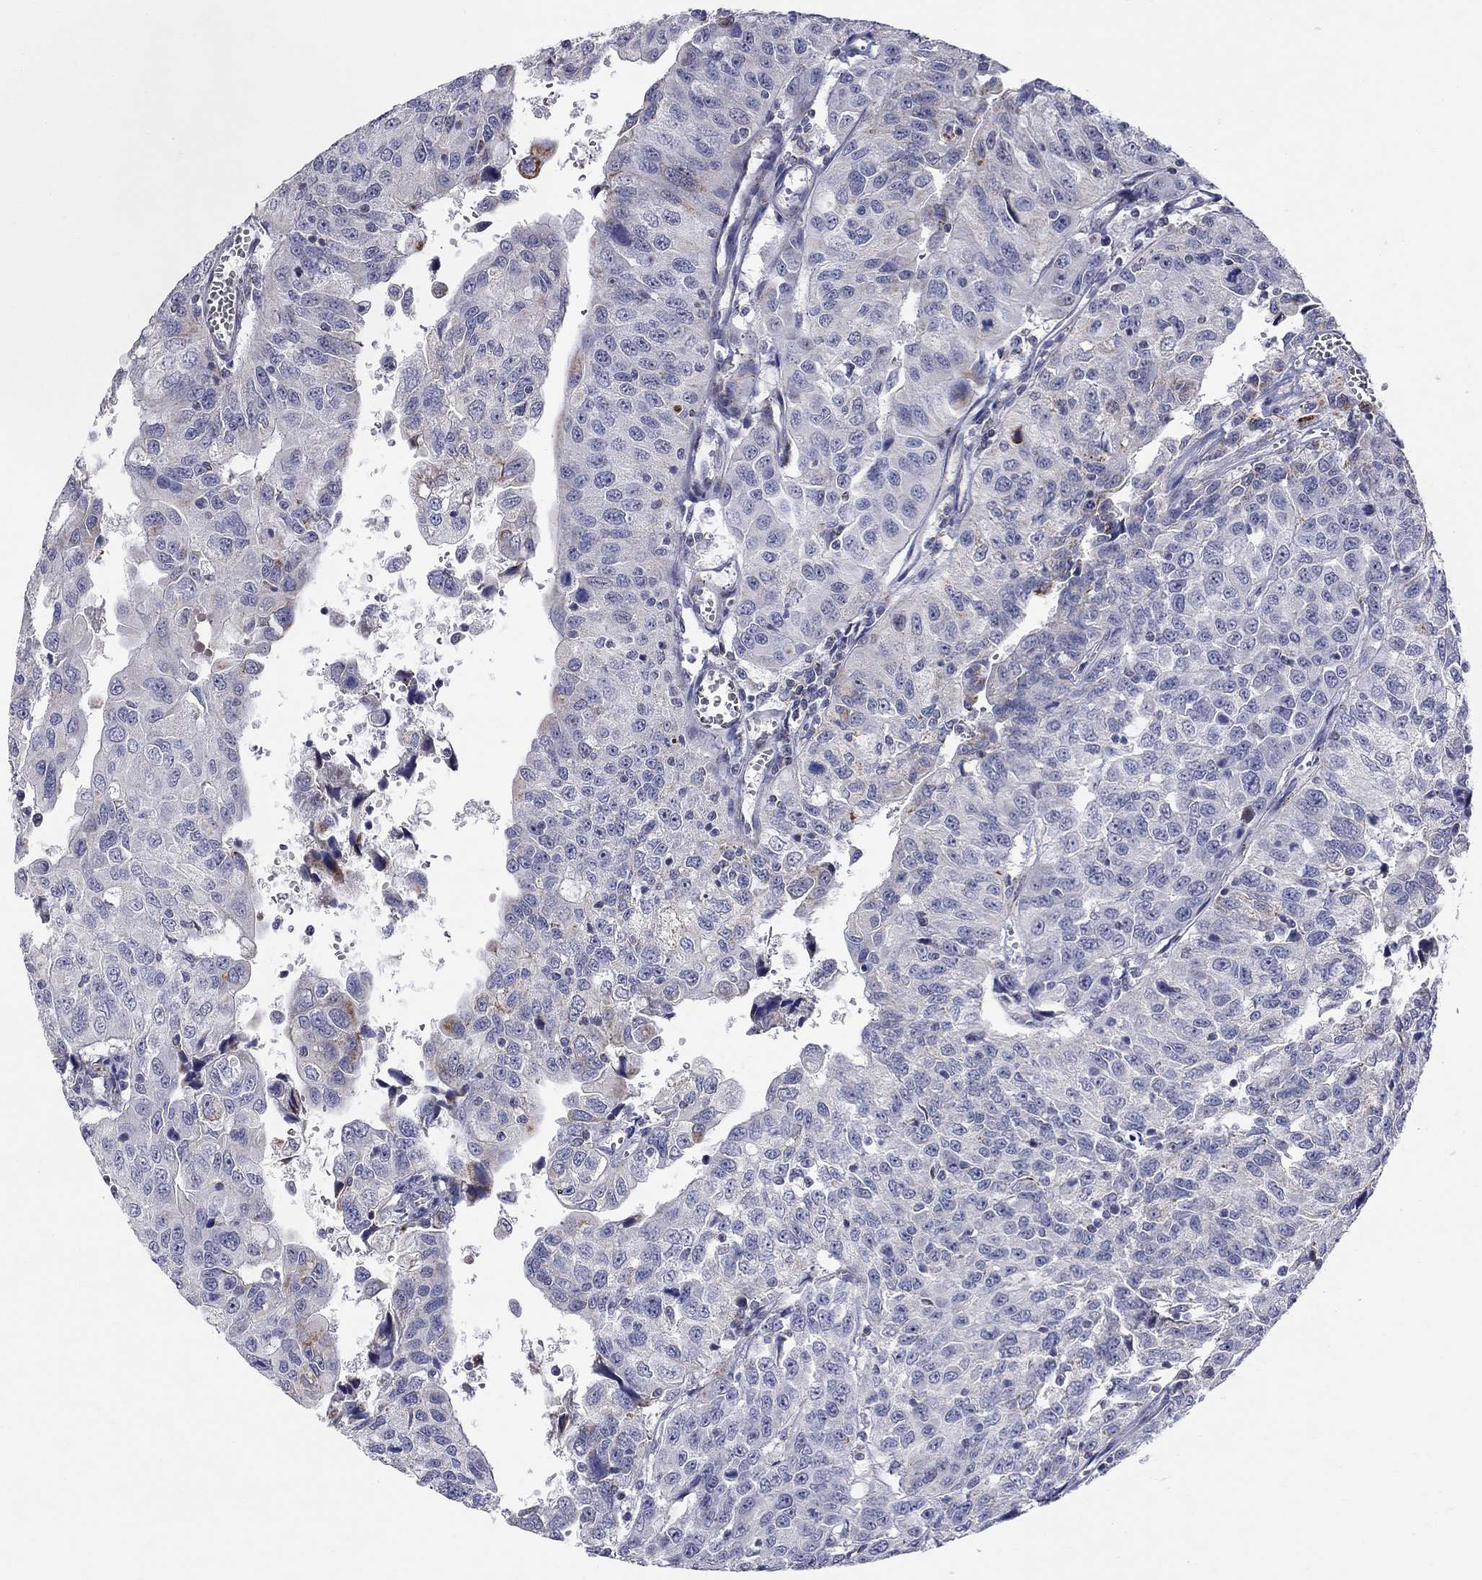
{"staining": {"intensity": "moderate", "quantity": "<25%", "location": "cytoplasmic/membranous"}, "tissue": "urothelial cancer", "cell_type": "Tumor cells", "image_type": "cancer", "snomed": [{"axis": "morphology", "description": "Urothelial carcinoma, NOS"}, {"axis": "morphology", "description": "Urothelial carcinoma, High grade"}, {"axis": "topography", "description": "Urinary bladder"}], "caption": "Urothelial cancer tissue reveals moderate cytoplasmic/membranous expression in about <25% of tumor cells", "gene": "HMX2", "patient": {"sex": "female", "age": 73}}